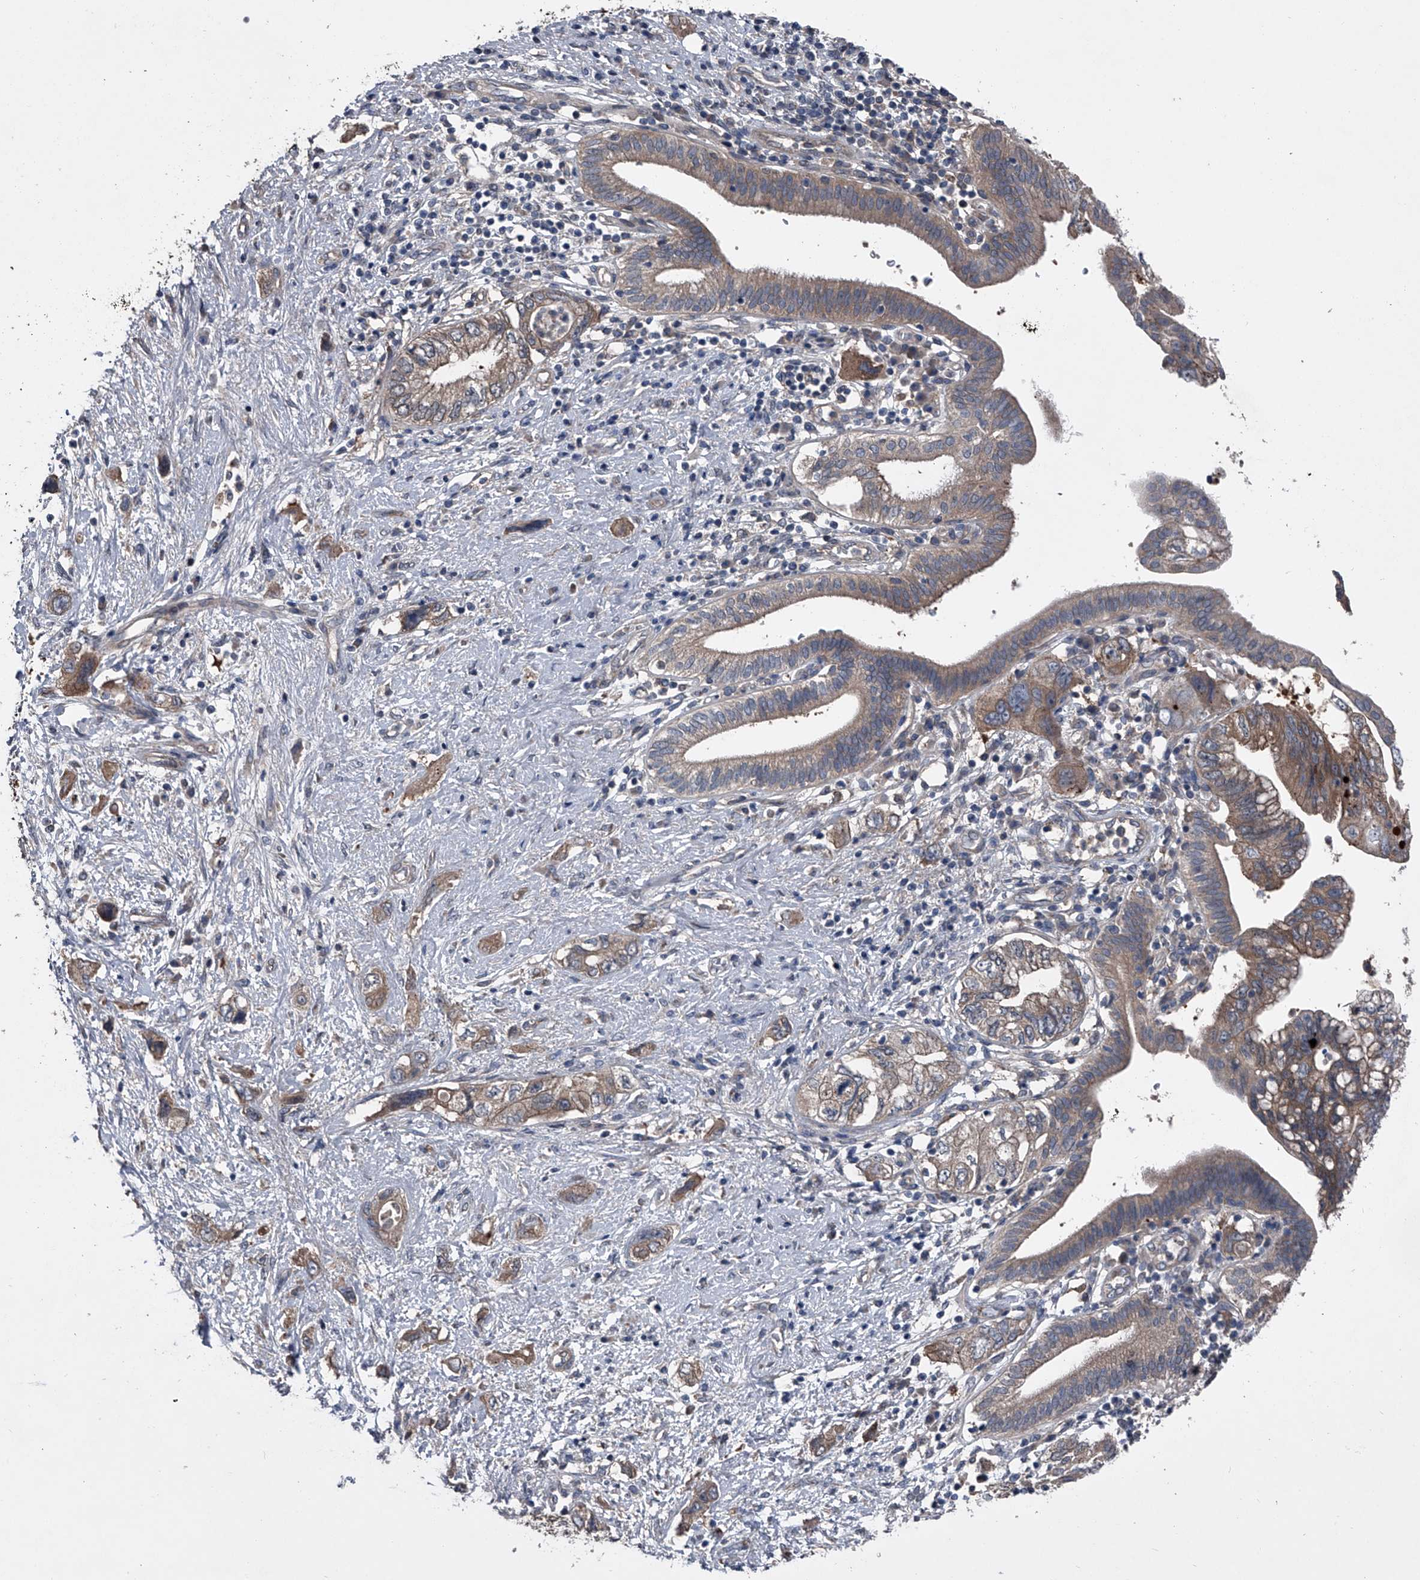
{"staining": {"intensity": "weak", "quantity": ">75%", "location": "cytoplasmic/membranous"}, "tissue": "pancreatic cancer", "cell_type": "Tumor cells", "image_type": "cancer", "snomed": [{"axis": "morphology", "description": "Adenocarcinoma, NOS"}, {"axis": "topography", "description": "Pancreas"}], "caption": "Pancreatic adenocarcinoma tissue displays weak cytoplasmic/membranous expression in about >75% of tumor cells", "gene": "KIF13A", "patient": {"sex": "female", "age": 73}}